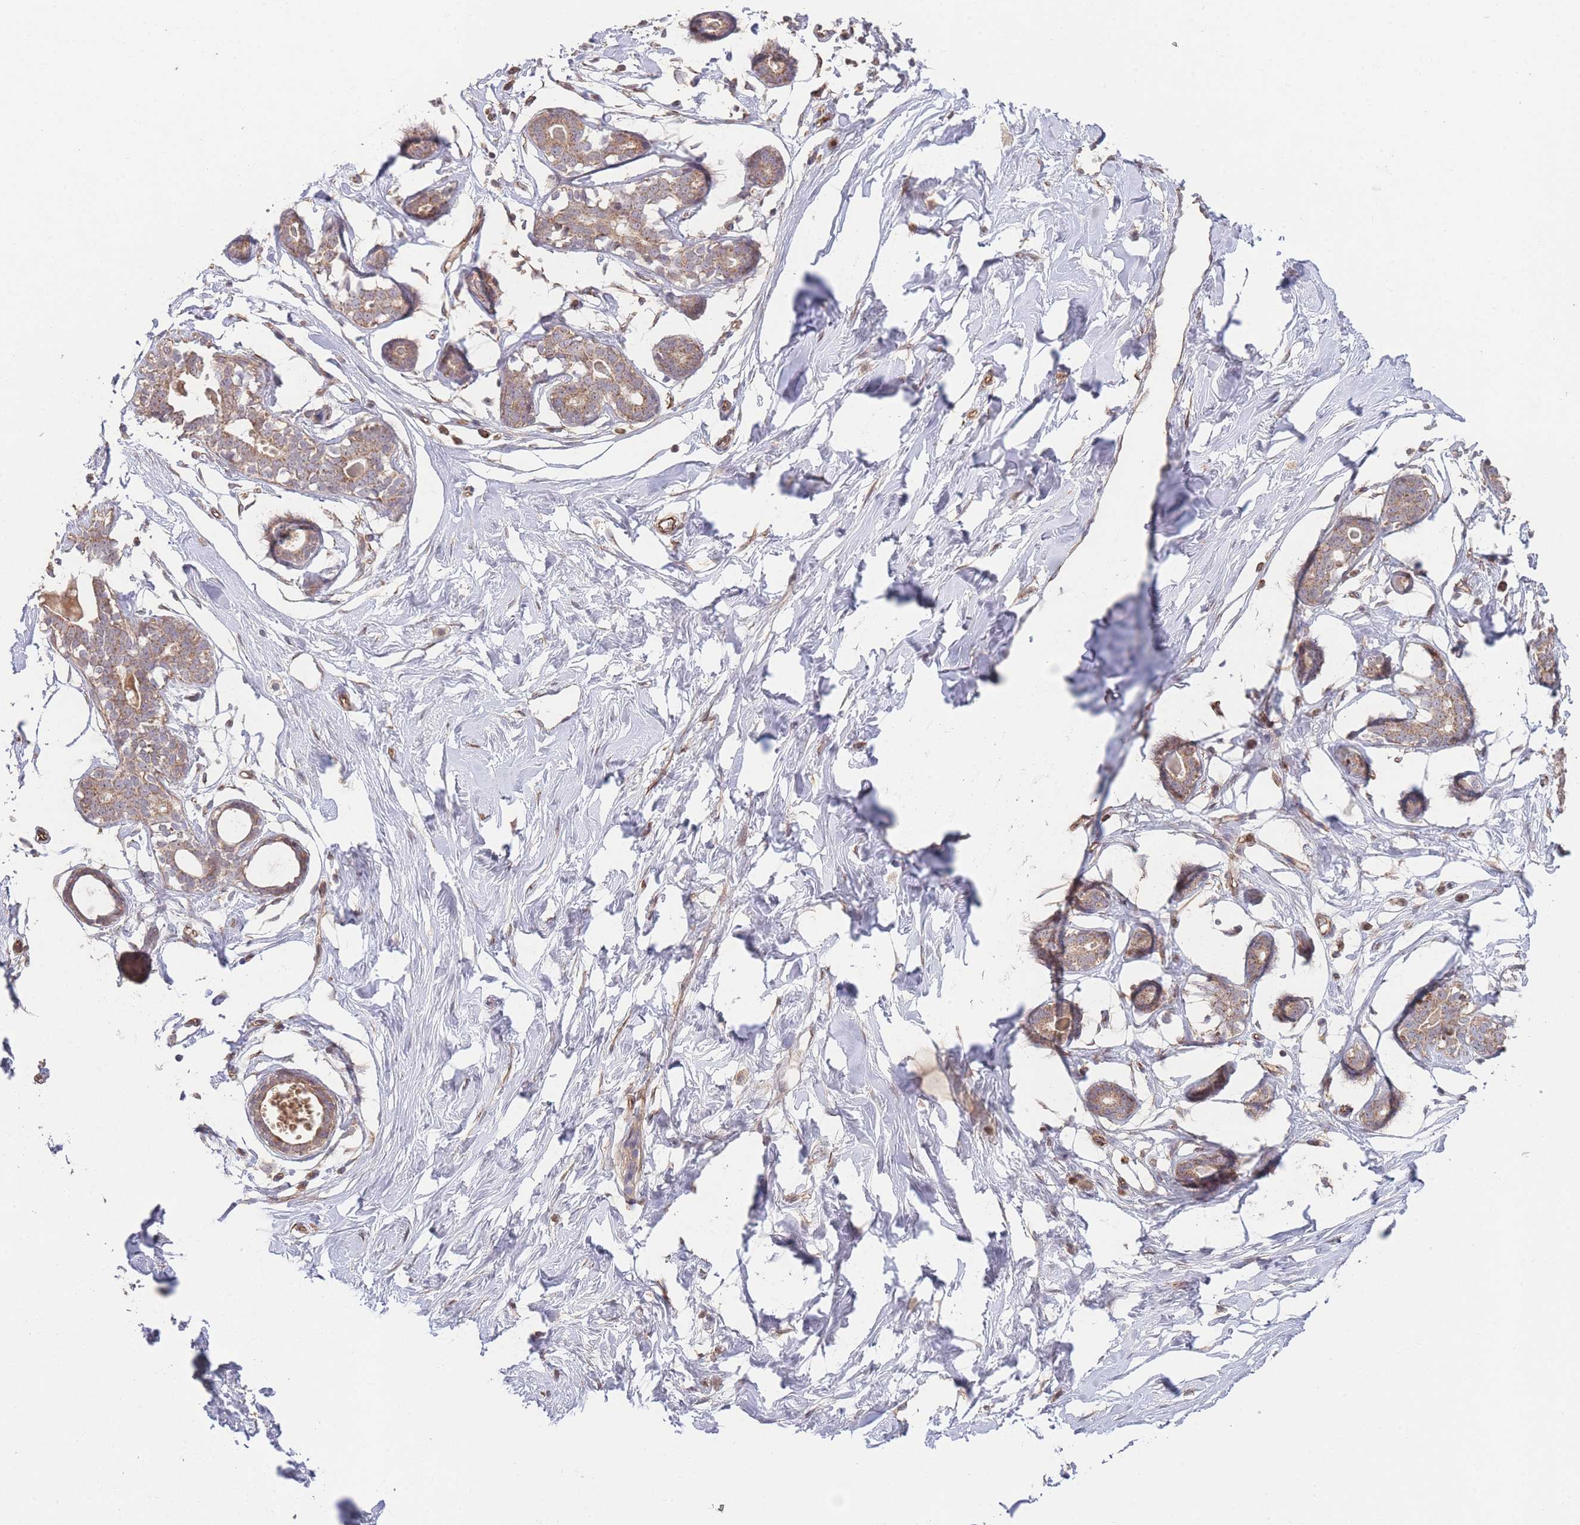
{"staining": {"intensity": "moderate", "quantity": ">75%", "location": "cytoplasmic/membranous"}, "tissue": "breast", "cell_type": "Adipocytes", "image_type": "normal", "snomed": [{"axis": "morphology", "description": "Normal tissue, NOS"}, {"axis": "morphology", "description": "Adenoma, NOS"}, {"axis": "topography", "description": "Breast"}], "caption": "Protein positivity by IHC shows moderate cytoplasmic/membranous staining in approximately >75% of adipocytes in unremarkable breast.", "gene": "PXMP4", "patient": {"sex": "female", "age": 23}}